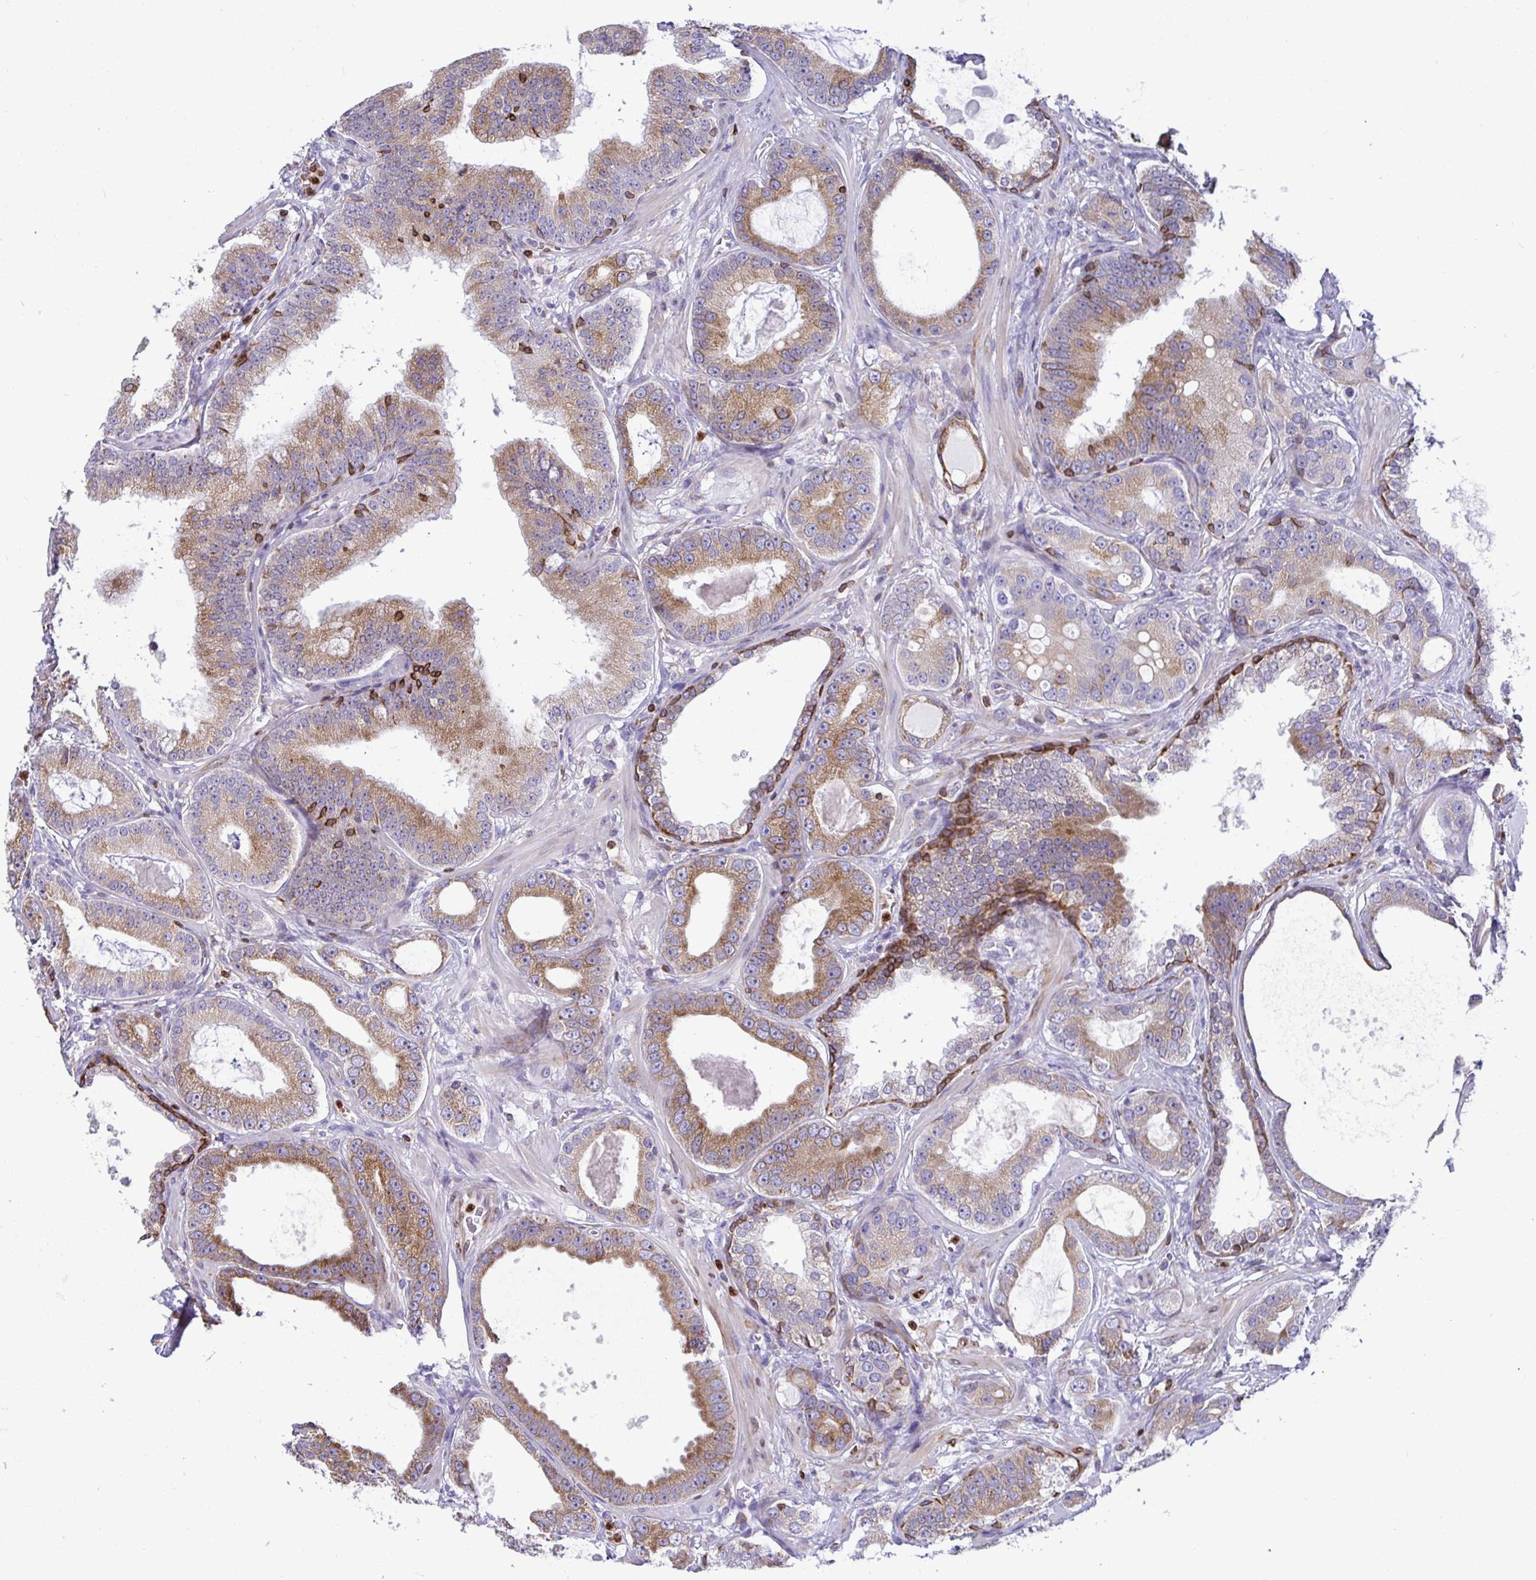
{"staining": {"intensity": "moderate", "quantity": ">75%", "location": "cytoplasmic/membranous"}, "tissue": "prostate cancer", "cell_type": "Tumor cells", "image_type": "cancer", "snomed": [{"axis": "morphology", "description": "Adenocarcinoma, High grade"}, {"axis": "topography", "description": "Prostate"}], "caption": "Immunohistochemistry (DAB (3,3'-diaminobenzidine)) staining of human prostate cancer (high-grade adenocarcinoma) reveals moderate cytoplasmic/membranous protein positivity in approximately >75% of tumor cells.", "gene": "TP53I11", "patient": {"sex": "male", "age": 65}}